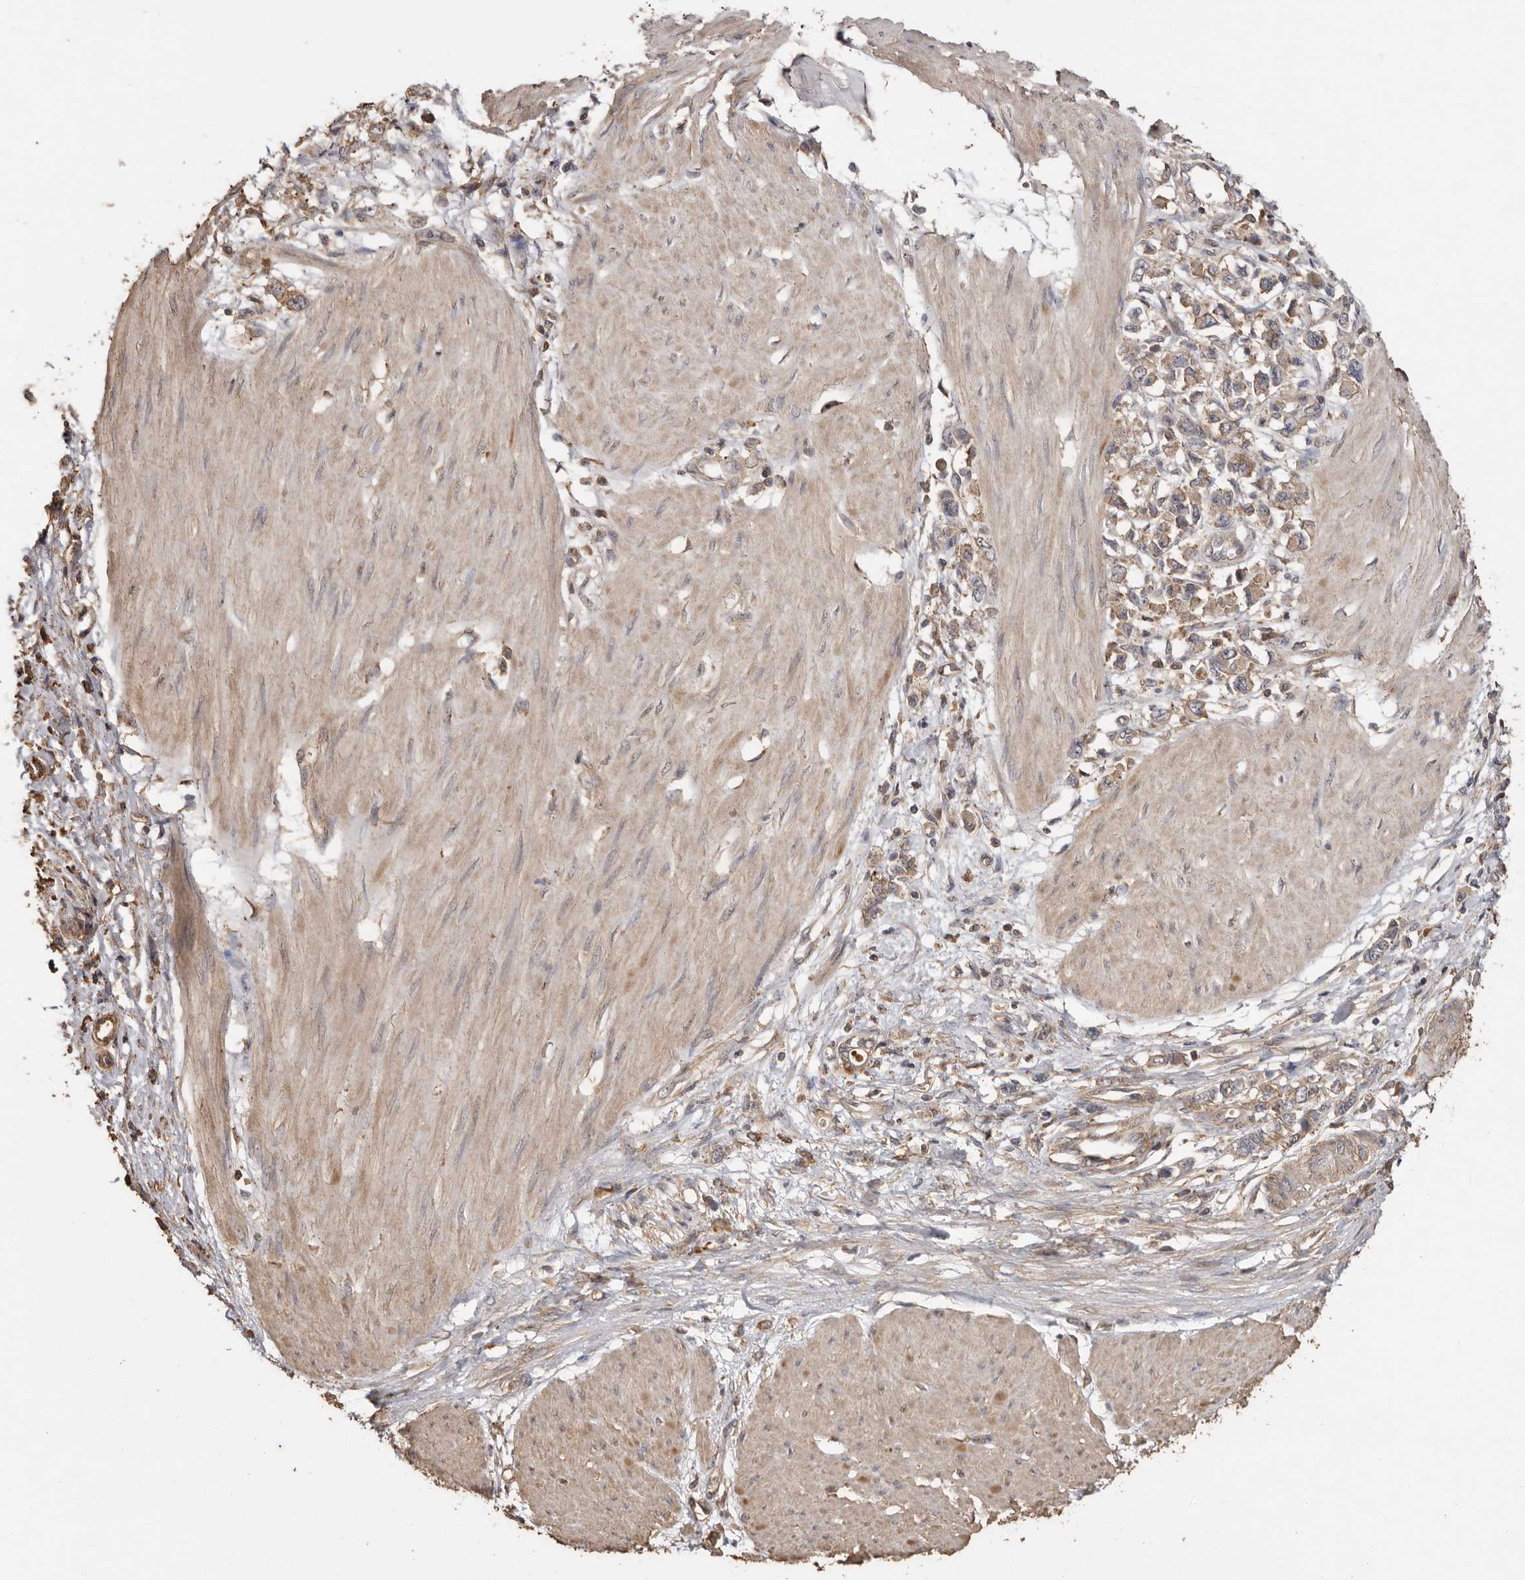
{"staining": {"intensity": "weak", "quantity": ">75%", "location": "cytoplasmic/membranous"}, "tissue": "stomach cancer", "cell_type": "Tumor cells", "image_type": "cancer", "snomed": [{"axis": "morphology", "description": "Adenocarcinoma, NOS"}, {"axis": "topography", "description": "Stomach"}], "caption": "Immunohistochemical staining of human adenocarcinoma (stomach) exhibits weak cytoplasmic/membranous protein positivity in approximately >75% of tumor cells.", "gene": "RWDD1", "patient": {"sex": "female", "age": 76}}